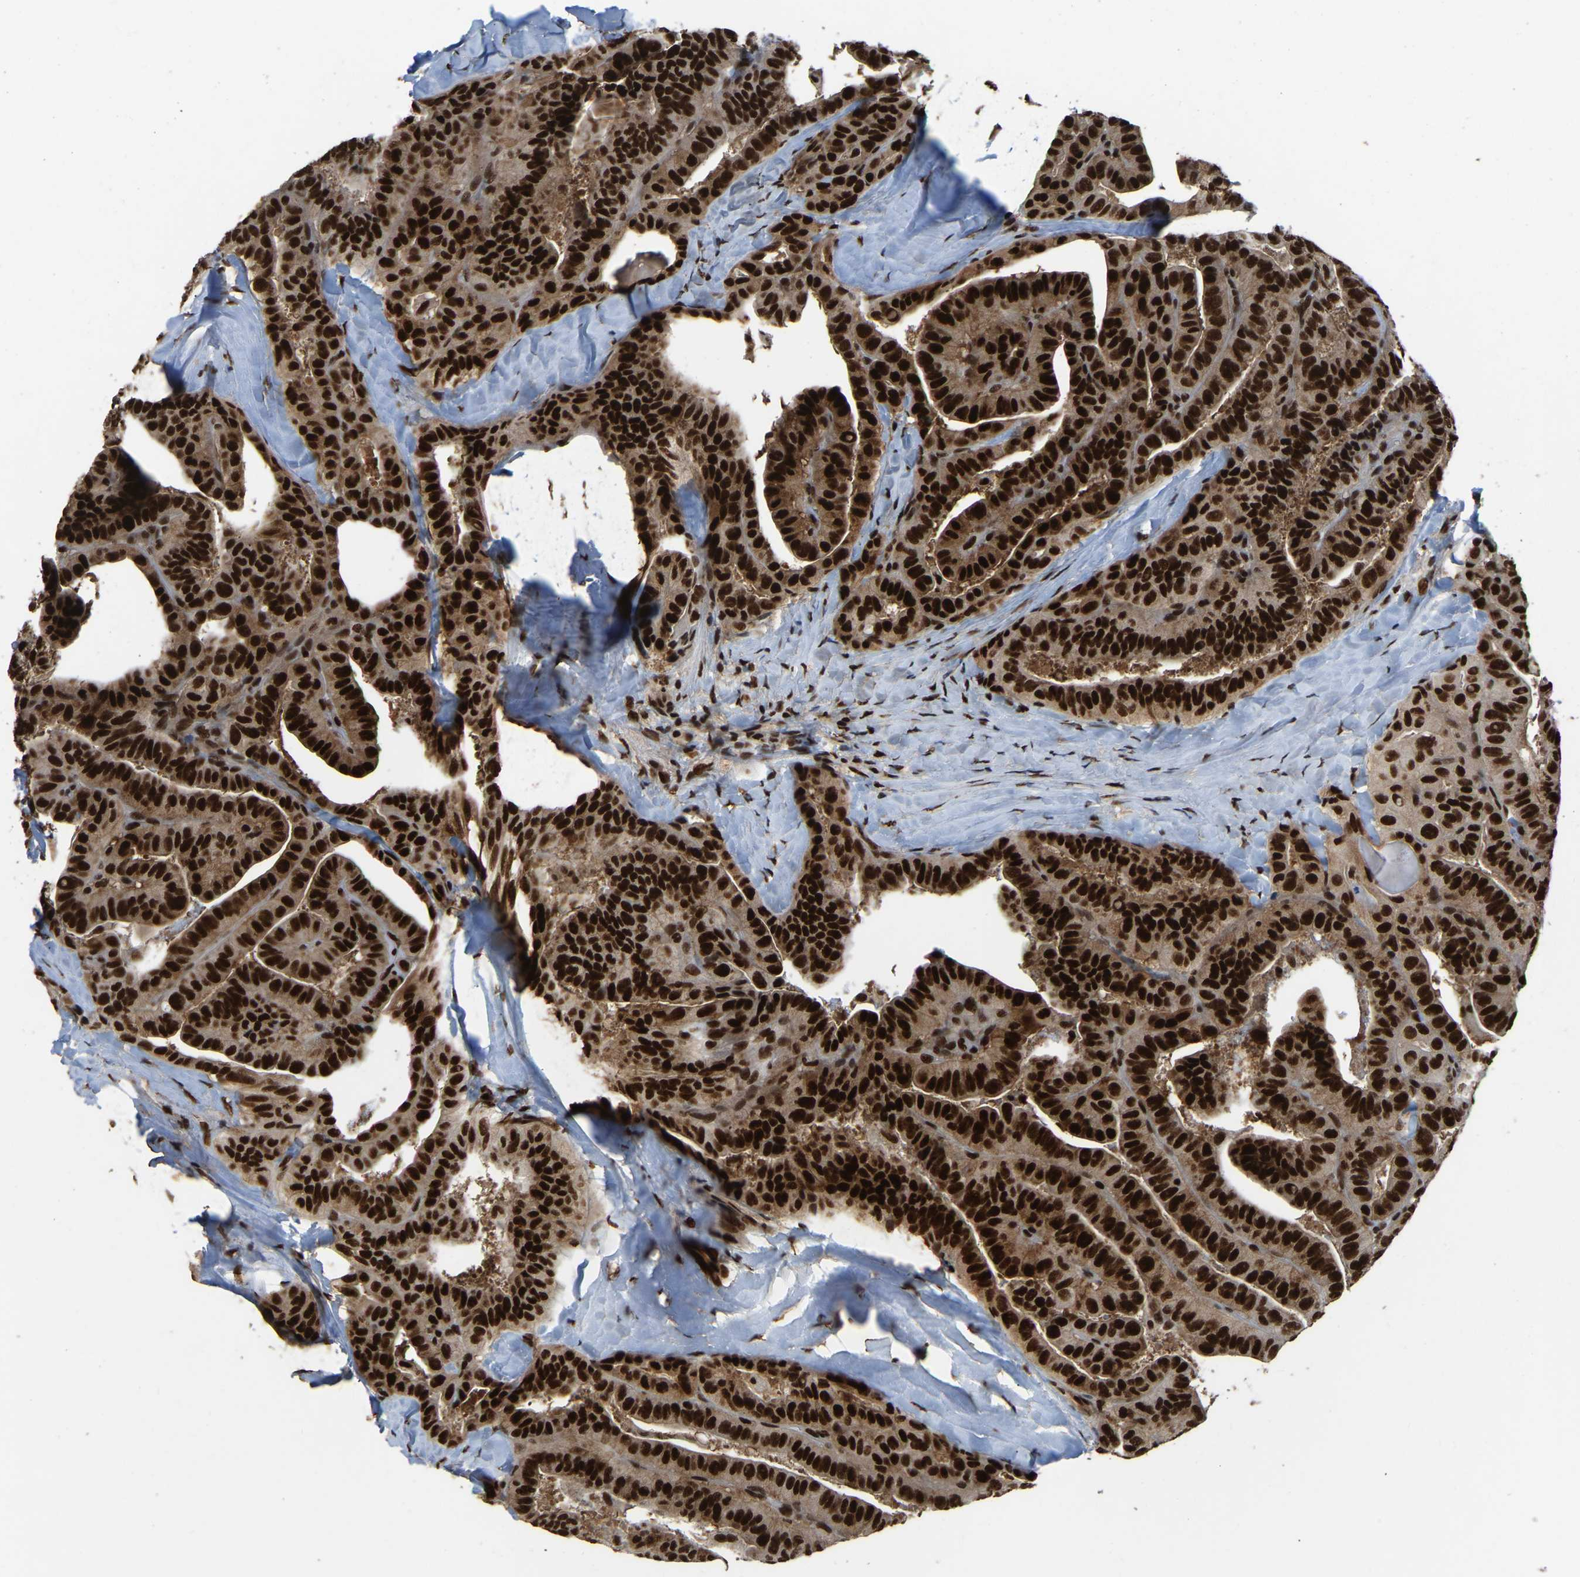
{"staining": {"intensity": "strong", "quantity": ">75%", "location": "nuclear"}, "tissue": "thyroid cancer", "cell_type": "Tumor cells", "image_type": "cancer", "snomed": [{"axis": "morphology", "description": "Papillary adenocarcinoma, NOS"}, {"axis": "topography", "description": "Thyroid gland"}], "caption": "The micrograph reveals a brown stain indicating the presence of a protein in the nuclear of tumor cells in papillary adenocarcinoma (thyroid). (DAB (3,3'-diaminobenzidine) IHC, brown staining for protein, blue staining for nuclei).", "gene": "TBL1XR1", "patient": {"sex": "male", "age": 77}}